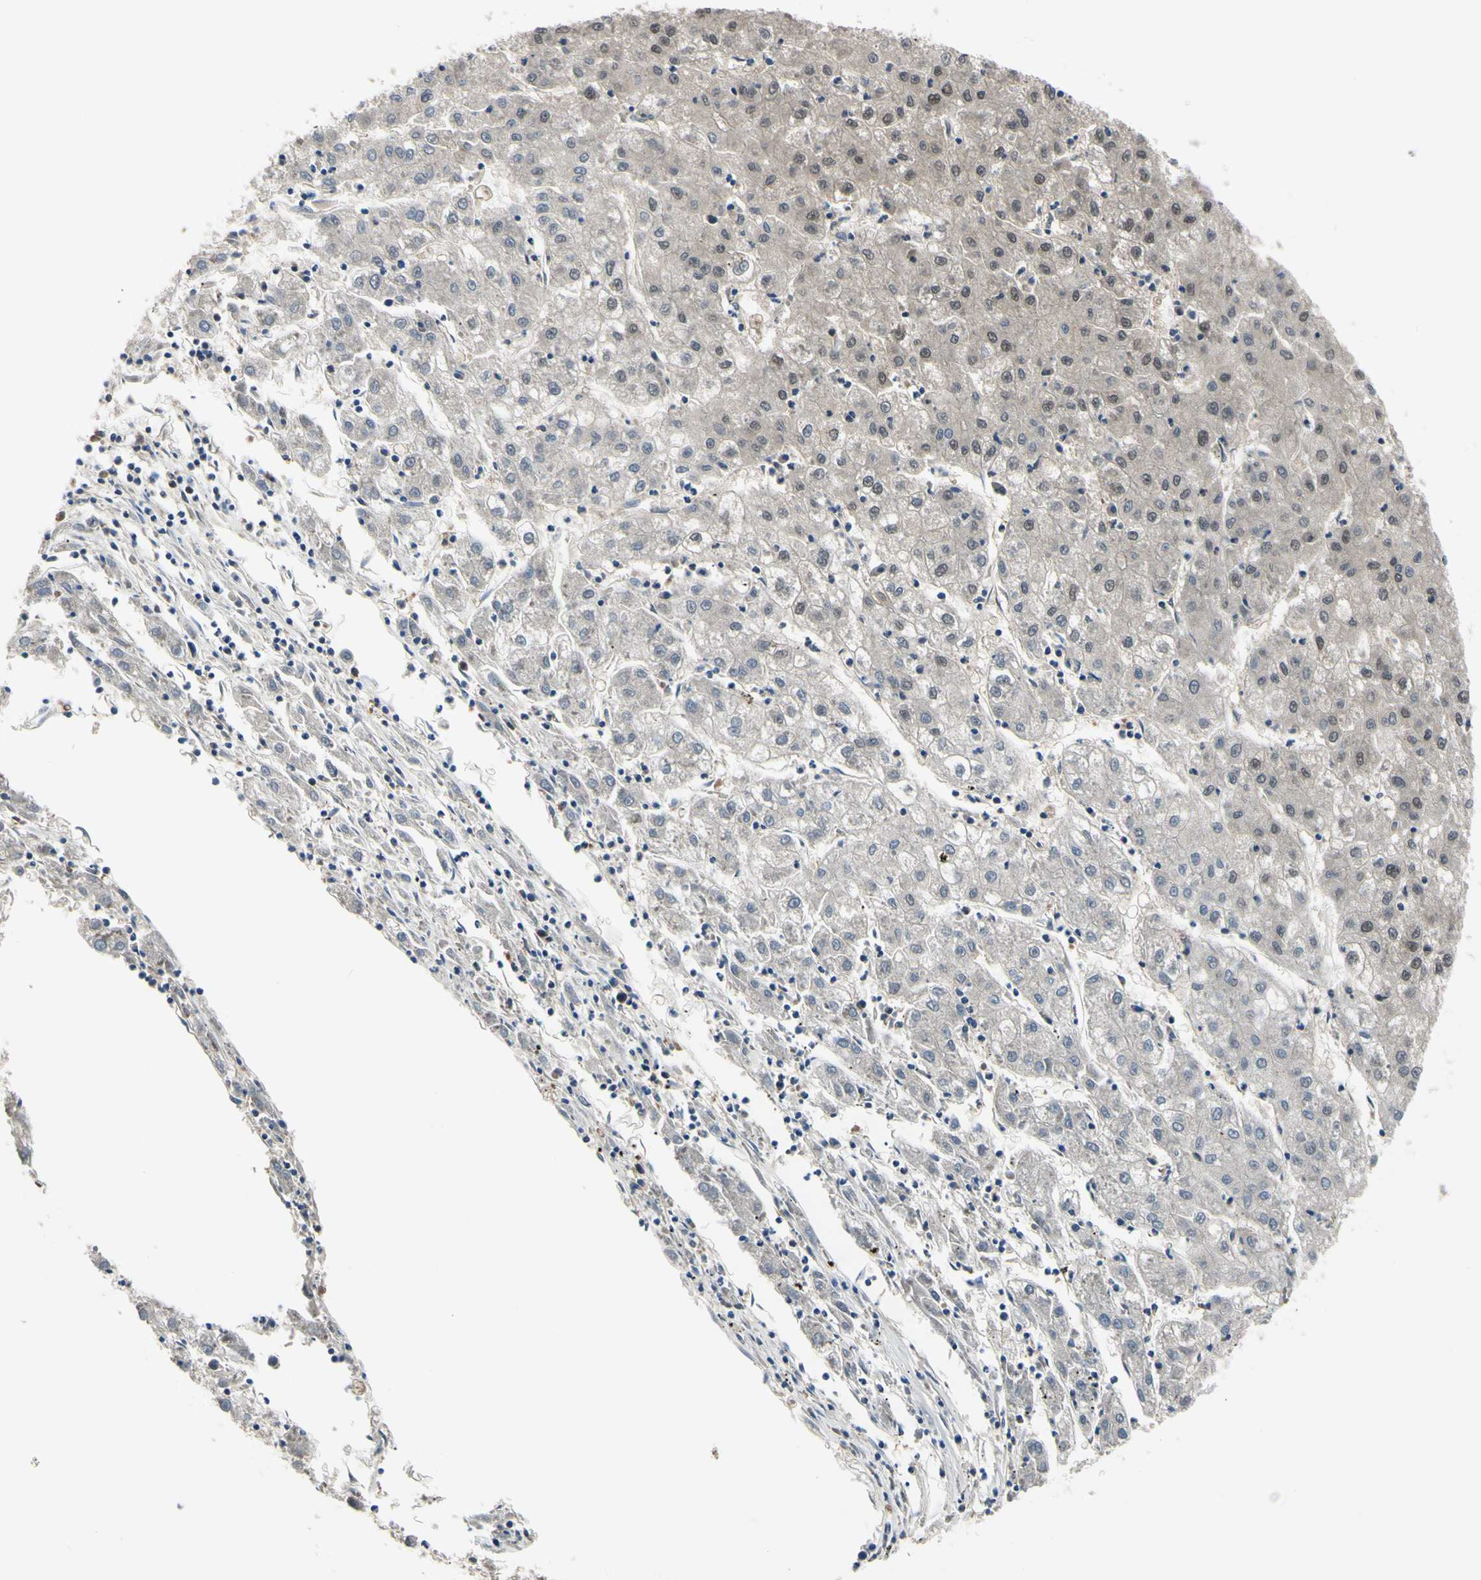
{"staining": {"intensity": "weak", "quantity": "<25%", "location": "nuclear"}, "tissue": "liver cancer", "cell_type": "Tumor cells", "image_type": "cancer", "snomed": [{"axis": "morphology", "description": "Carcinoma, Hepatocellular, NOS"}, {"axis": "topography", "description": "Liver"}], "caption": "Tumor cells show no significant protein expression in liver cancer. (IHC, brightfield microscopy, high magnification).", "gene": "HSPA4", "patient": {"sex": "male", "age": 72}}